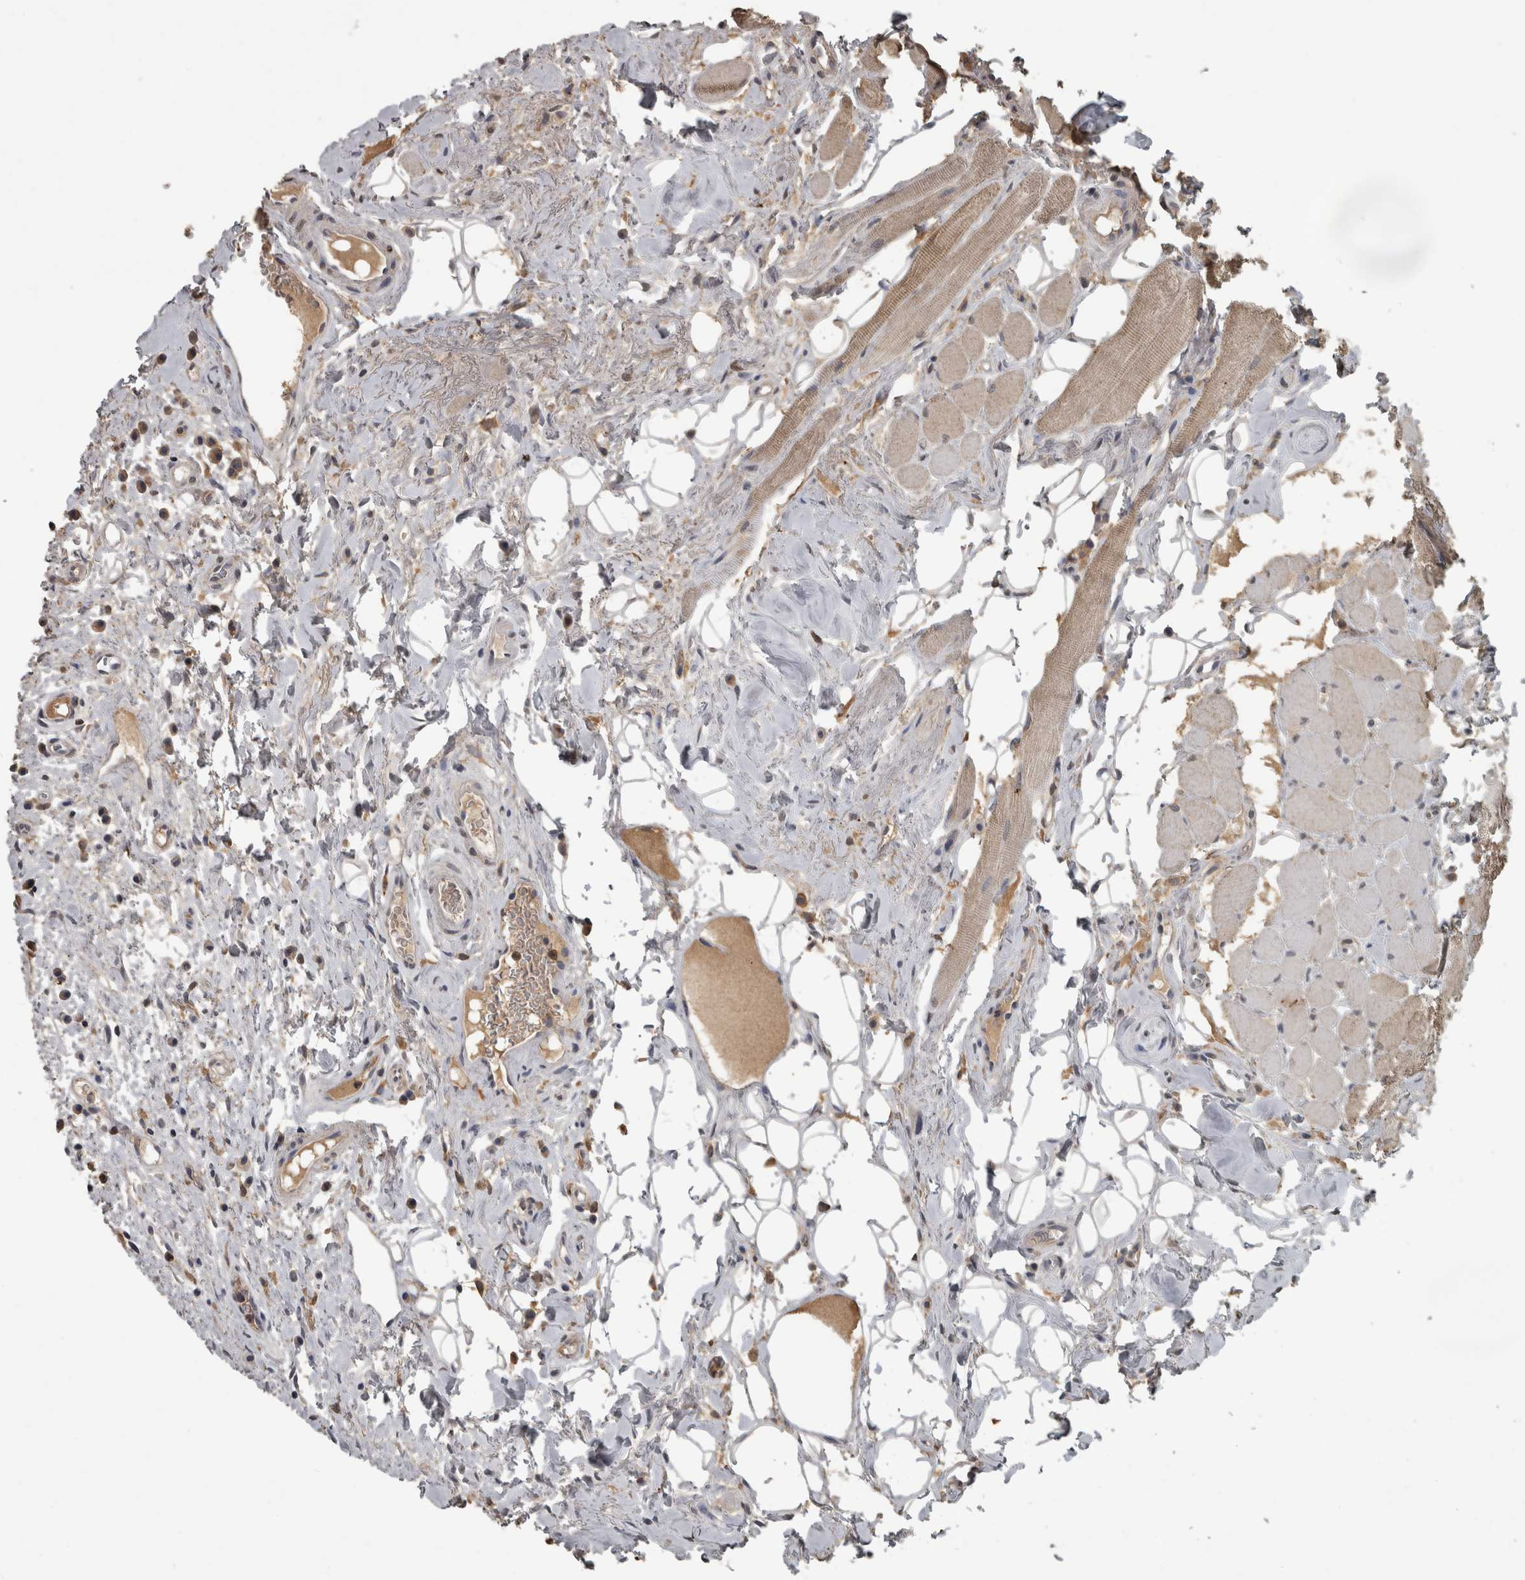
{"staining": {"intensity": "negative", "quantity": "none", "location": "none"}, "tissue": "oral mucosa", "cell_type": "Squamous epithelial cells", "image_type": "normal", "snomed": [{"axis": "morphology", "description": "Normal tissue, NOS"}, {"axis": "topography", "description": "Oral tissue"}], "caption": "IHC of normal oral mucosa reveals no positivity in squamous epithelial cells.", "gene": "PIK3AP1", "patient": {"sex": "male", "age": 82}}